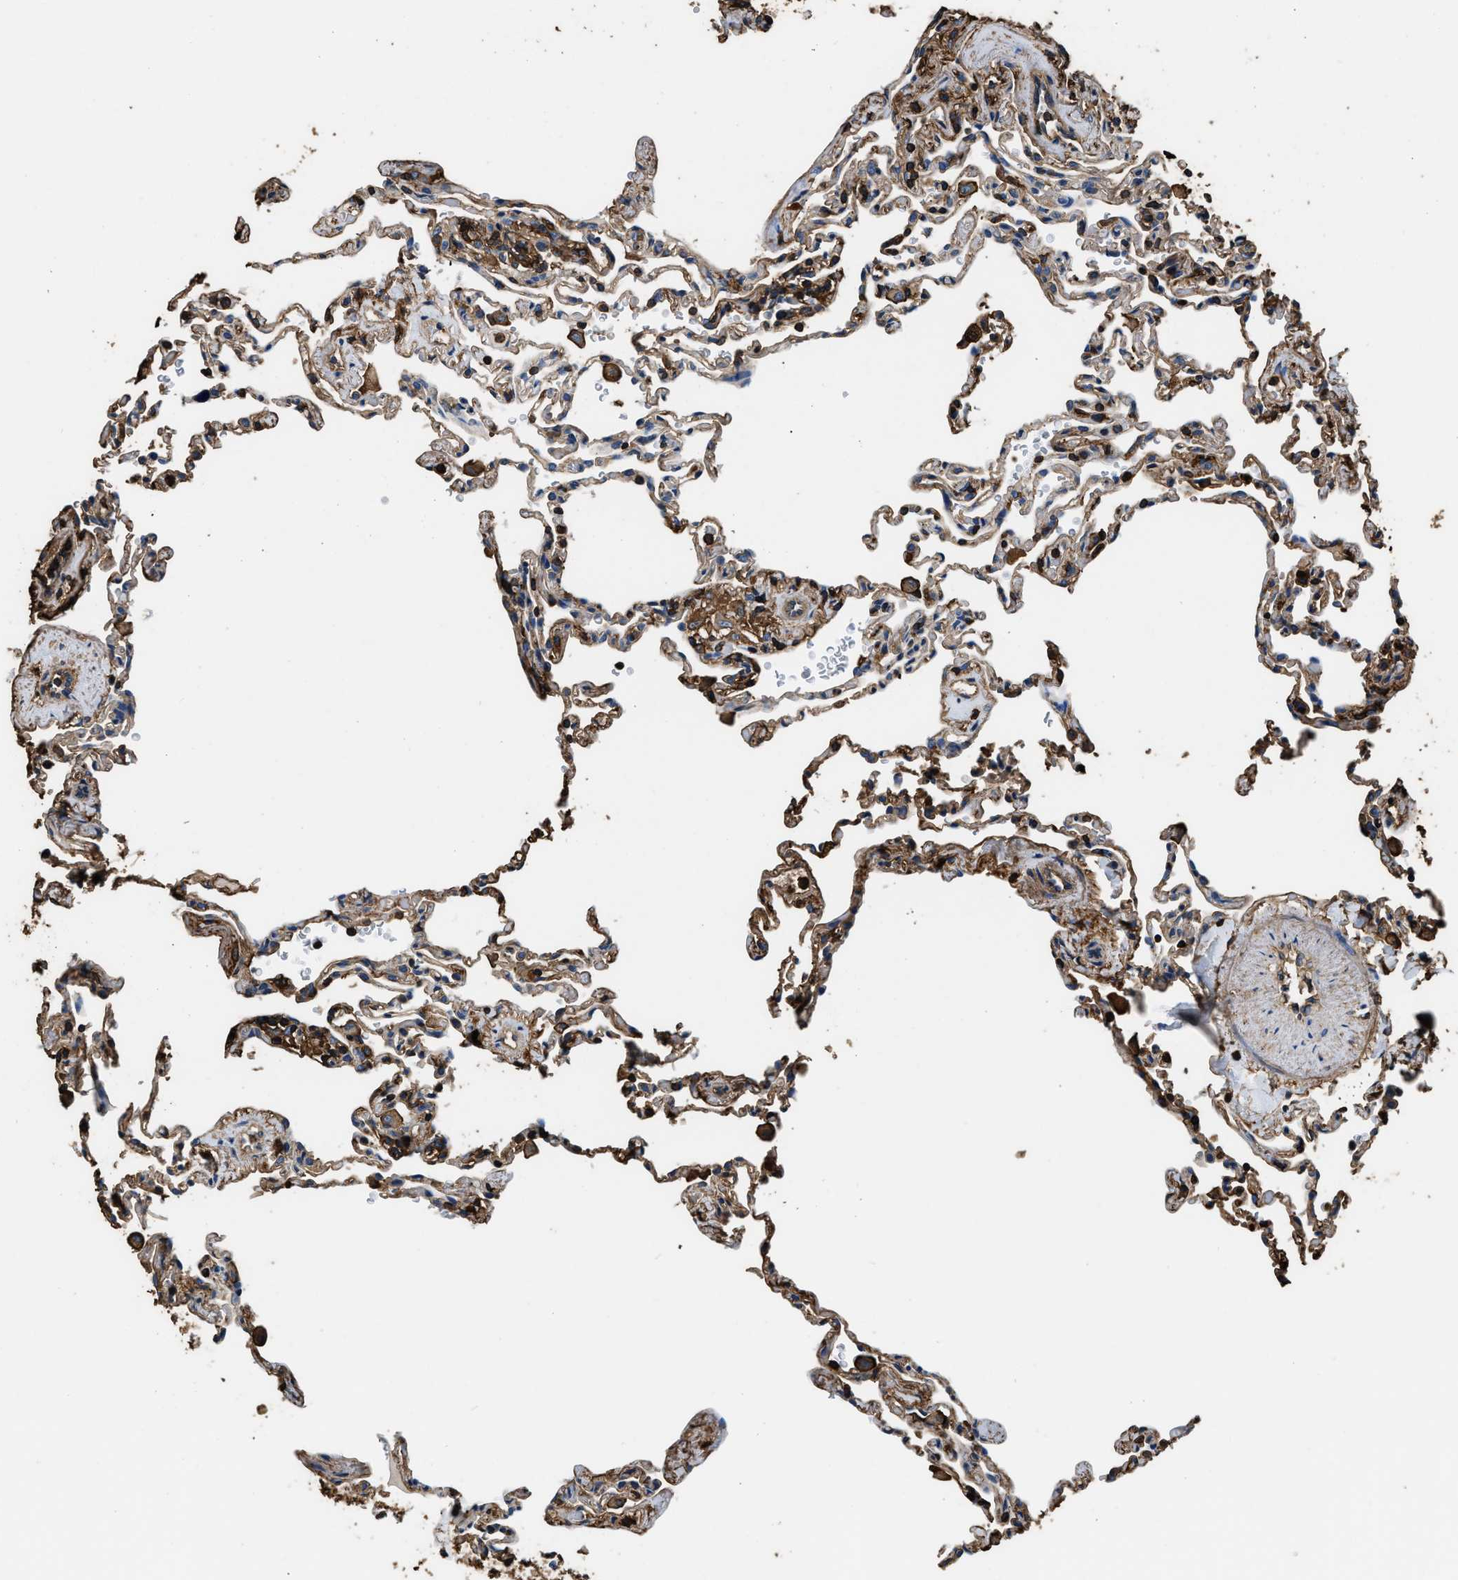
{"staining": {"intensity": "moderate", "quantity": "25%-75%", "location": "cytoplasmic/membranous"}, "tissue": "lung", "cell_type": "Alveolar cells", "image_type": "normal", "snomed": [{"axis": "morphology", "description": "Normal tissue, NOS"}, {"axis": "topography", "description": "Lung"}], "caption": "IHC histopathology image of unremarkable human lung stained for a protein (brown), which demonstrates medium levels of moderate cytoplasmic/membranous expression in about 25%-75% of alveolar cells.", "gene": "ACCS", "patient": {"sex": "male", "age": 59}}